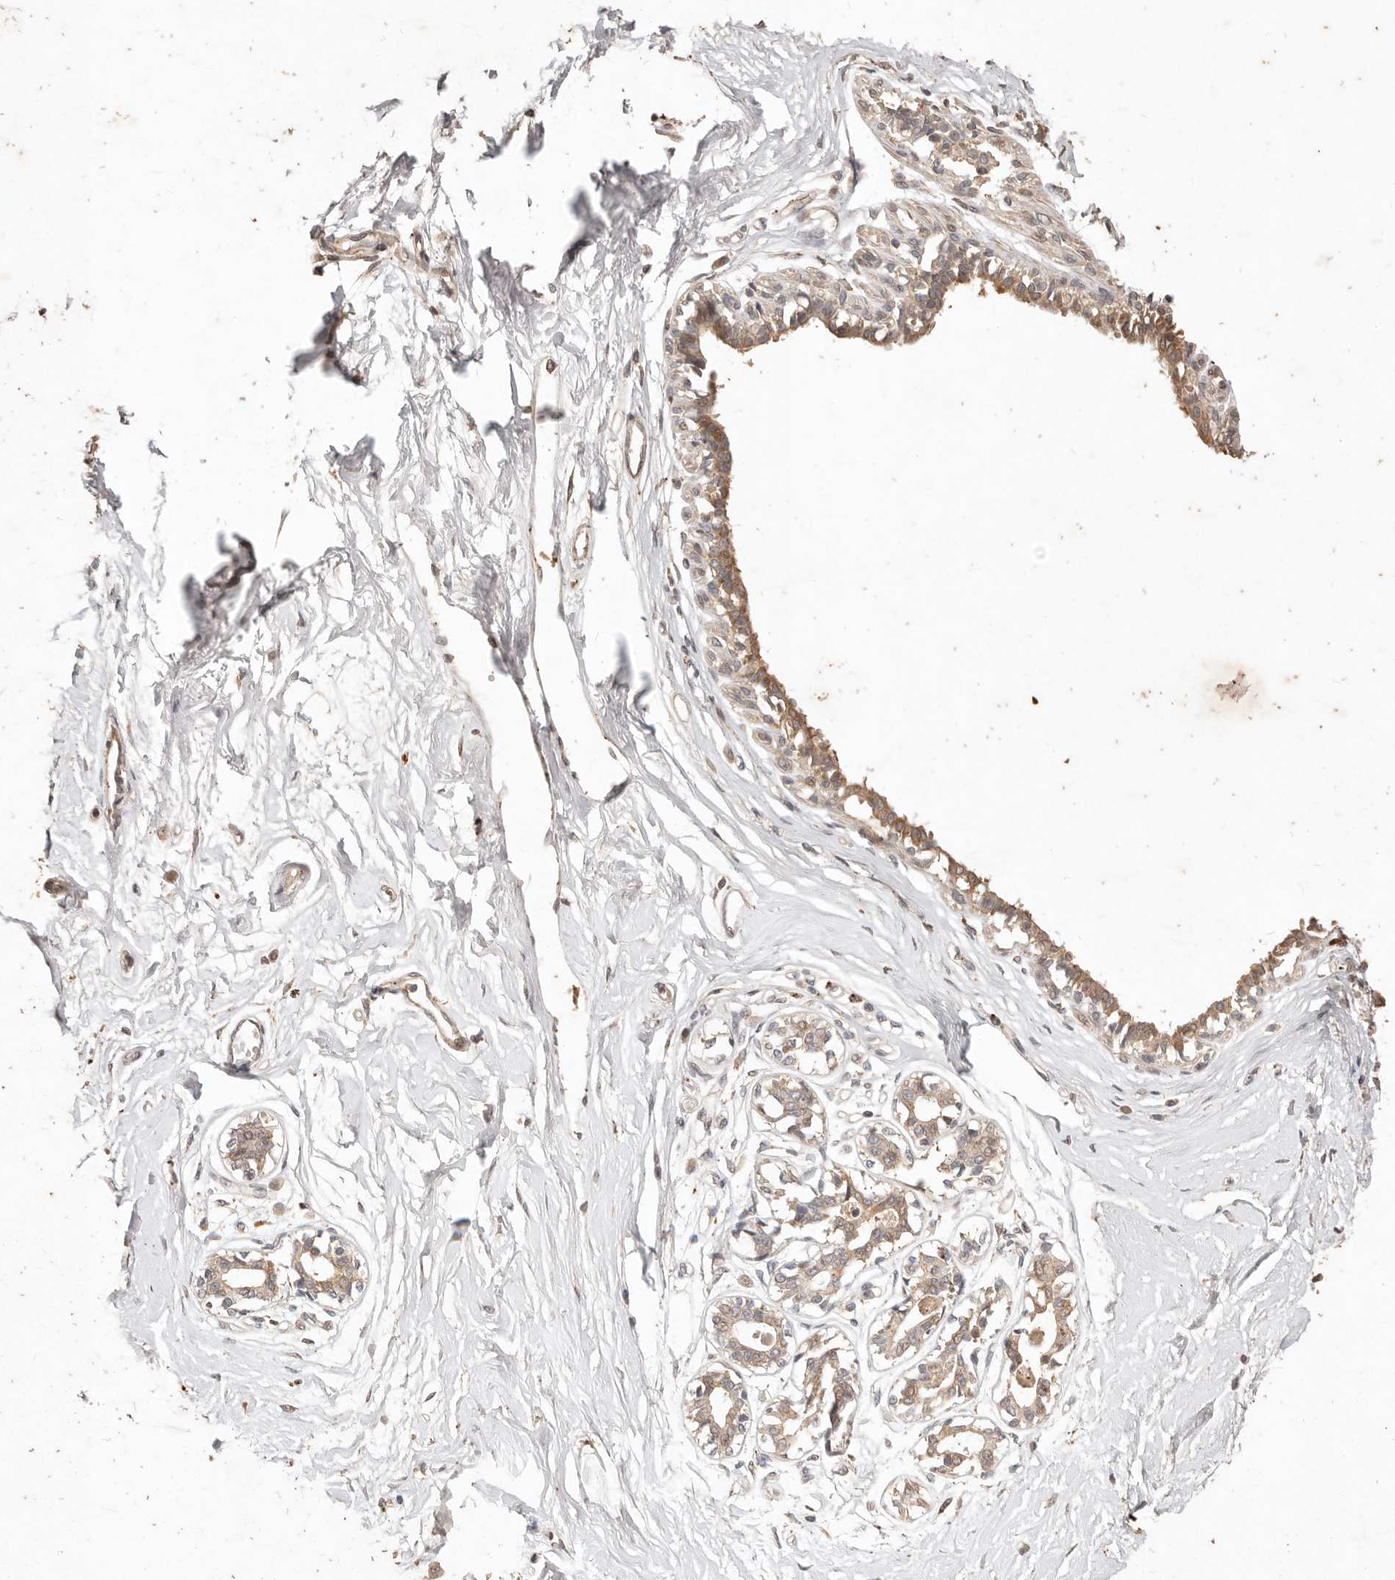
{"staining": {"intensity": "weak", "quantity": ">75%", "location": "cytoplasmic/membranous"}, "tissue": "breast", "cell_type": "Adipocytes", "image_type": "normal", "snomed": [{"axis": "morphology", "description": "Normal tissue, NOS"}, {"axis": "topography", "description": "Breast"}], "caption": "High-magnification brightfield microscopy of normal breast stained with DAB (3,3'-diaminobenzidine) (brown) and counterstained with hematoxylin (blue). adipocytes exhibit weak cytoplasmic/membranous expression is appreciated in approximately>75% of cells. (brown staining indicates protein expression, while blue staining denotes nuclei).", "gene": "KIF9", "patient": {"sex": "female", "age": 45}}